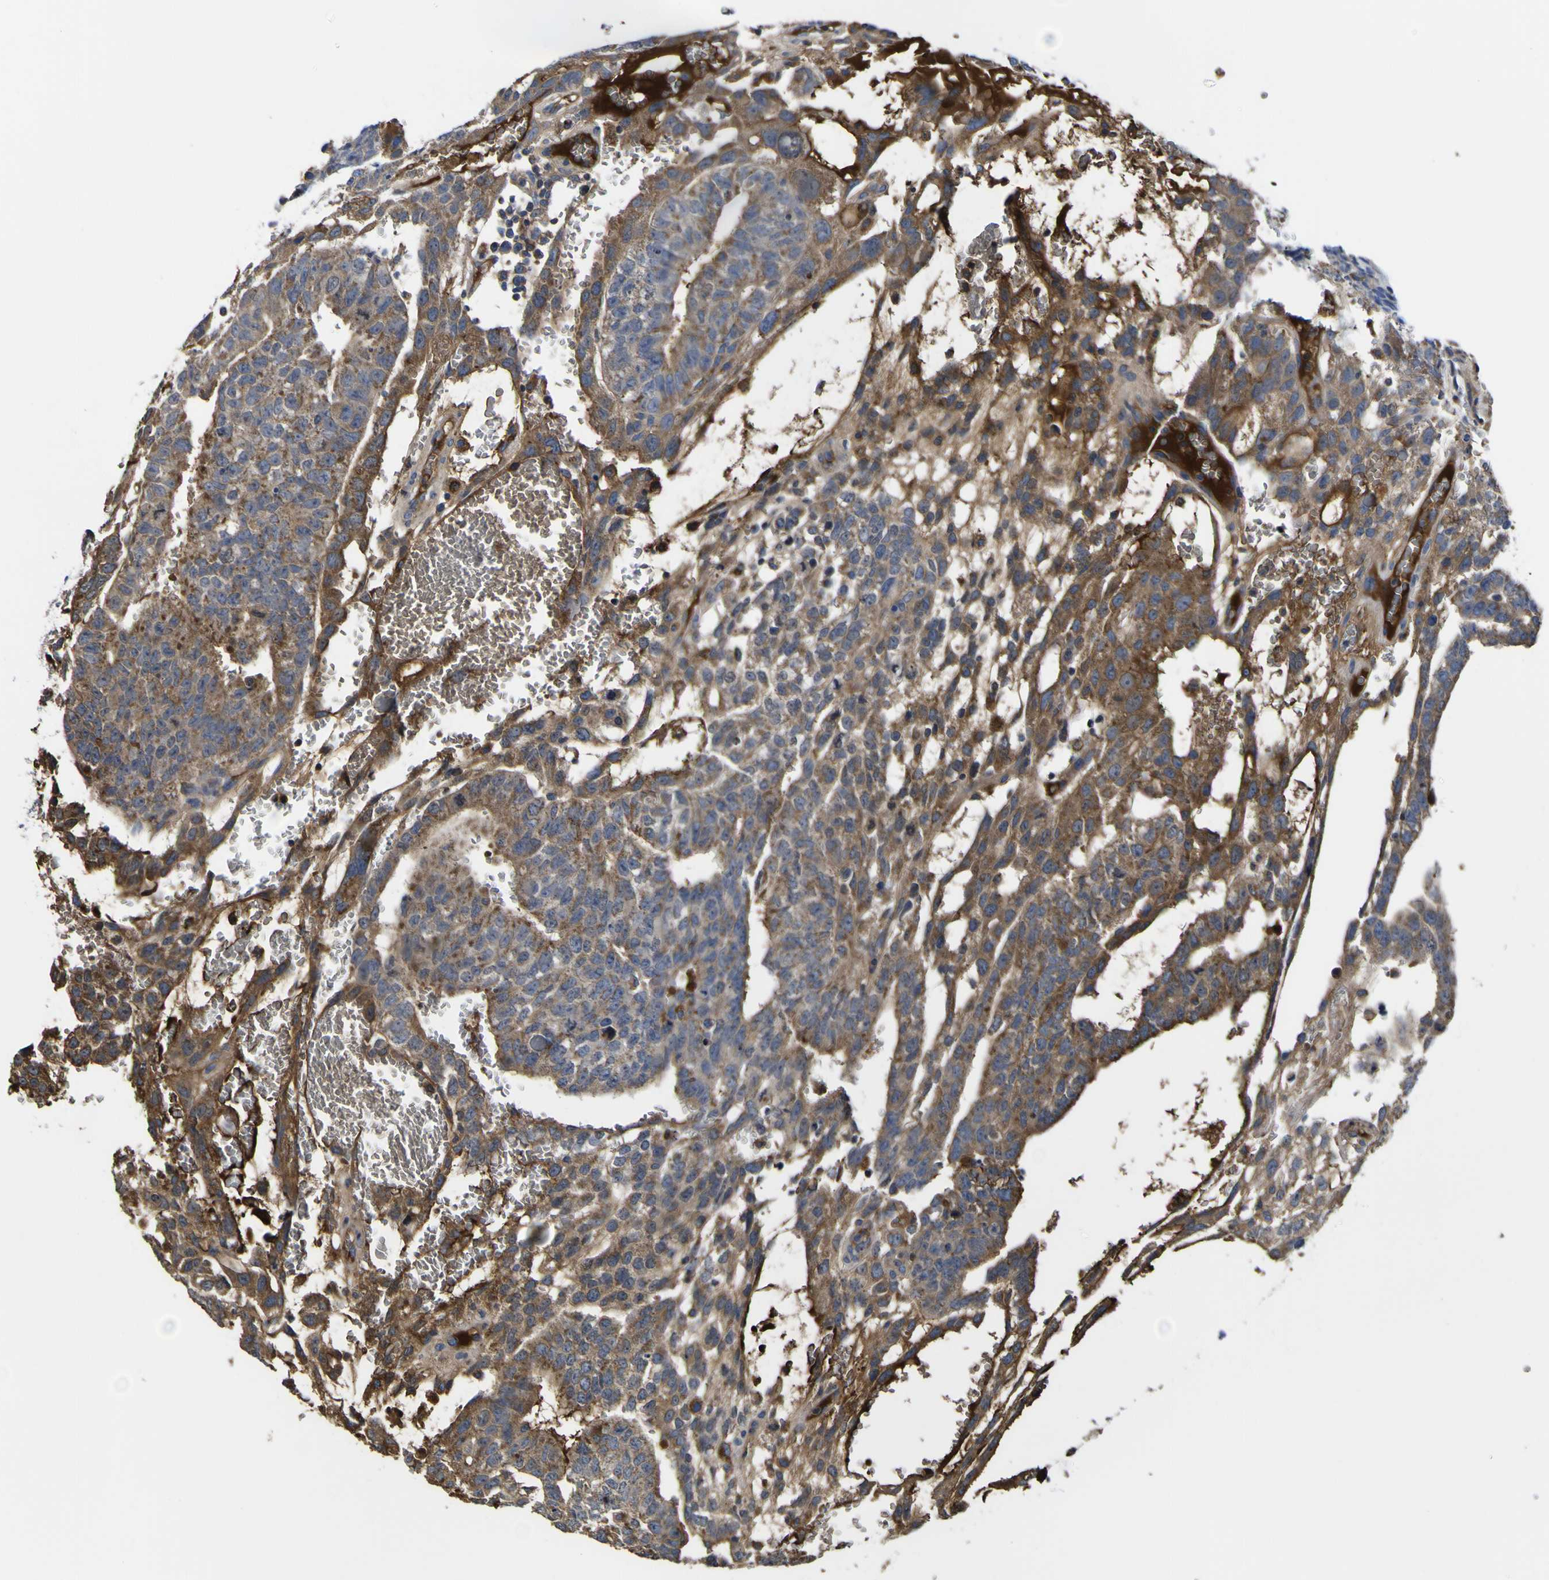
{"staining": {"intensity": "moderate", "quantity": ">75%", "location": "cytoplasmic/membranous"}, "tissue": "testis cancer", "cell_type": "Tumor cells", "image_type": "cancer", "snomed": [{"axis": "morphology", "description": "Seminoma, NOS"}, {"axis": "morphology", "description": "Carcinoma, Embryonal, NOS"}, {"axis": "topography", "description": "Testis"}], "caption": "Testis cancer (seminoma) was stained to show a protein in brown. There is medium levels of moderate cytoplasmic/membranous positivity in about >75% of tumor cells.", "gene": "CCDC90B", "patient": {"sex": "male", "age": 52}}